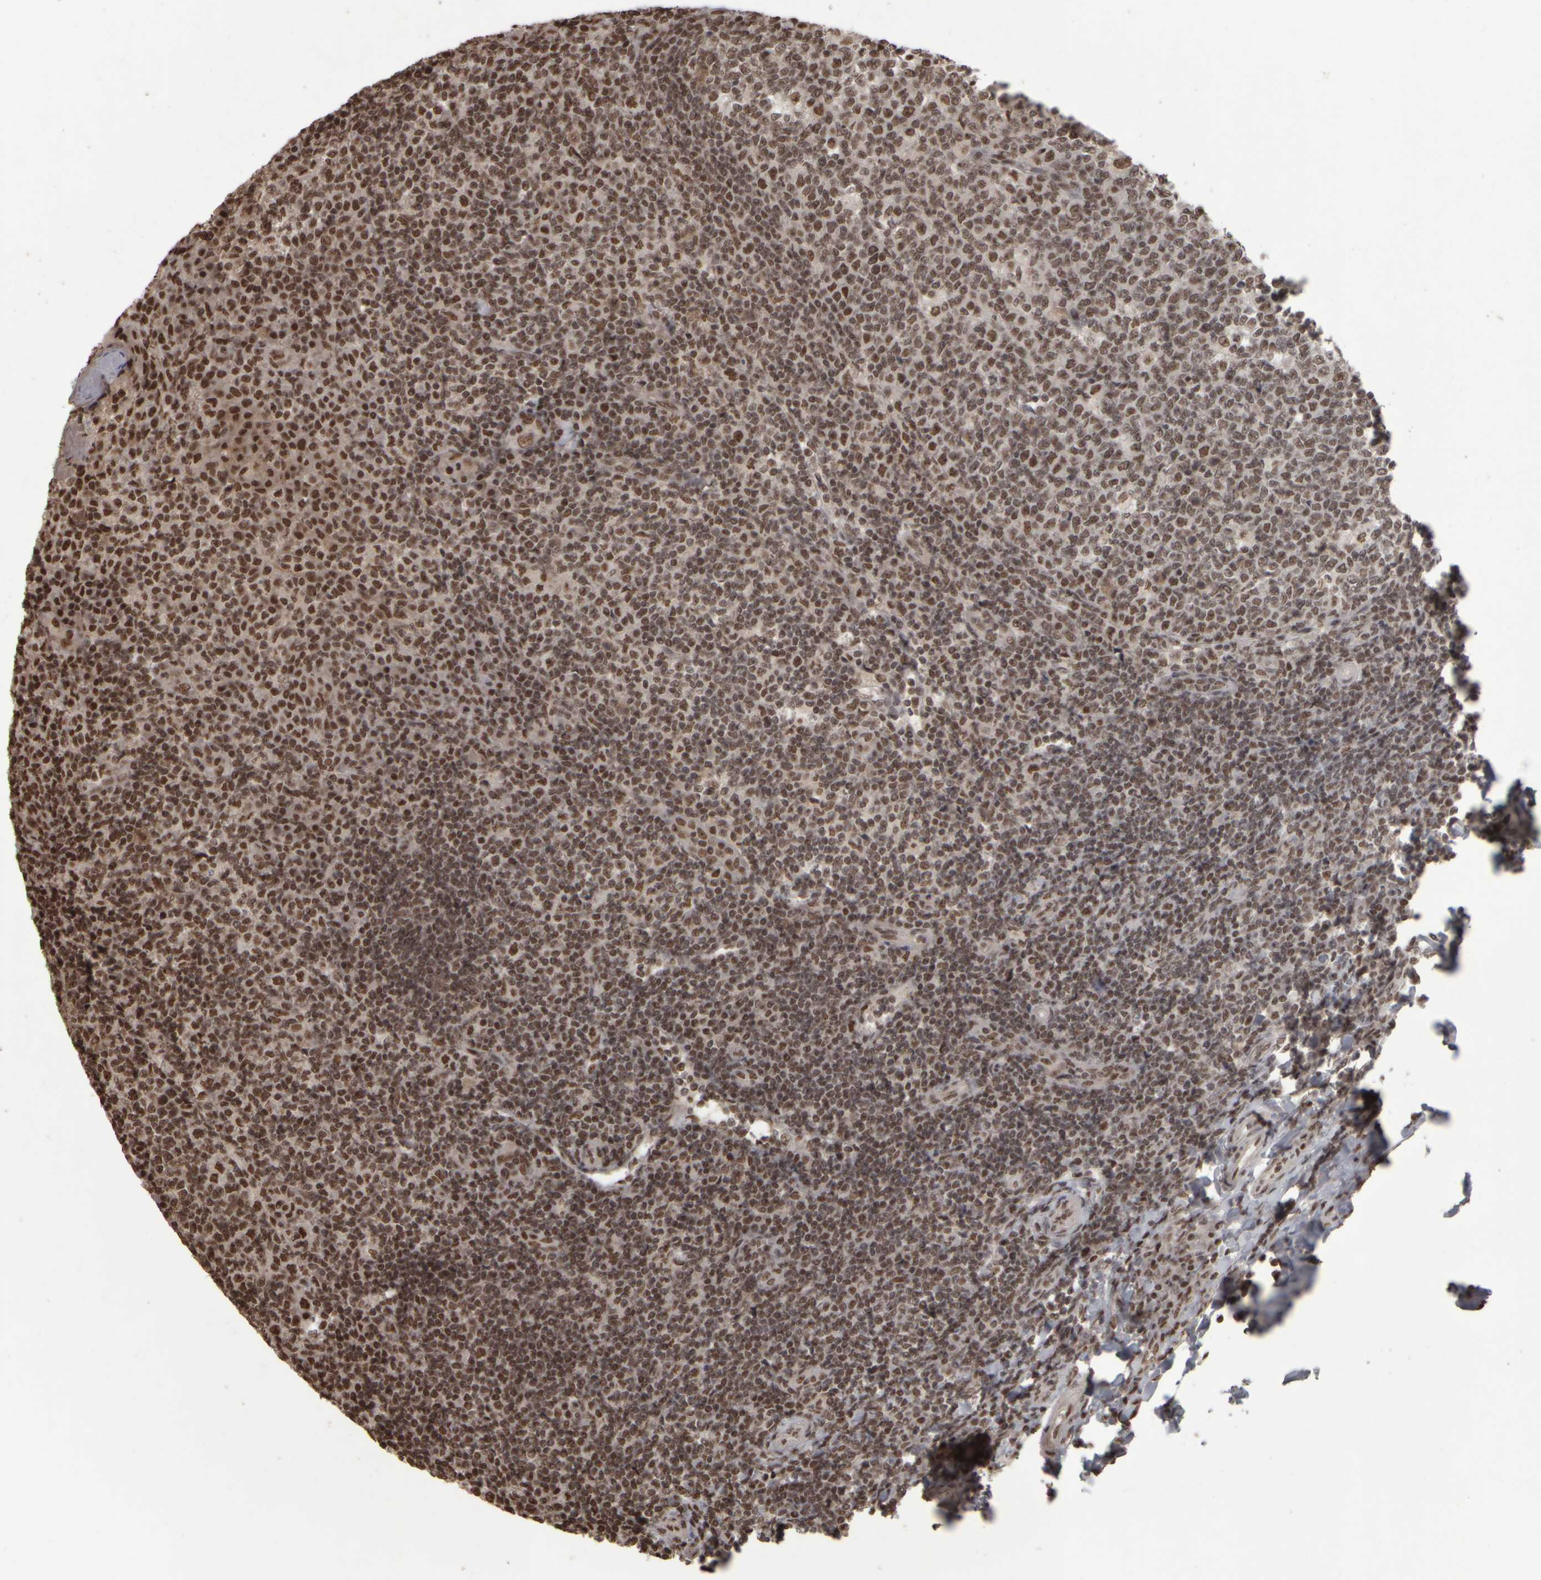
{"staining": {"intensity": "moderate", "quantity": ">75%", "location": "nuclear"}, "tissue": "tonsil", "cell_type": "Germinal center cells", "image_type": "normal", "snomed": [{"axis": "morphology", "description": "Normal tissue, NOS"}, {"axis": "topography", "description": "Tonsil"}], "caption": "DAB (3,3'-diaminobenzidine) immunohistochemical staining of normal tonsil exhibits moderate nuclear protein staining in approximately >75% of germinal center cells.", "gene": "ZFHX4", "patient": {"sex": "female", "age": 19}}